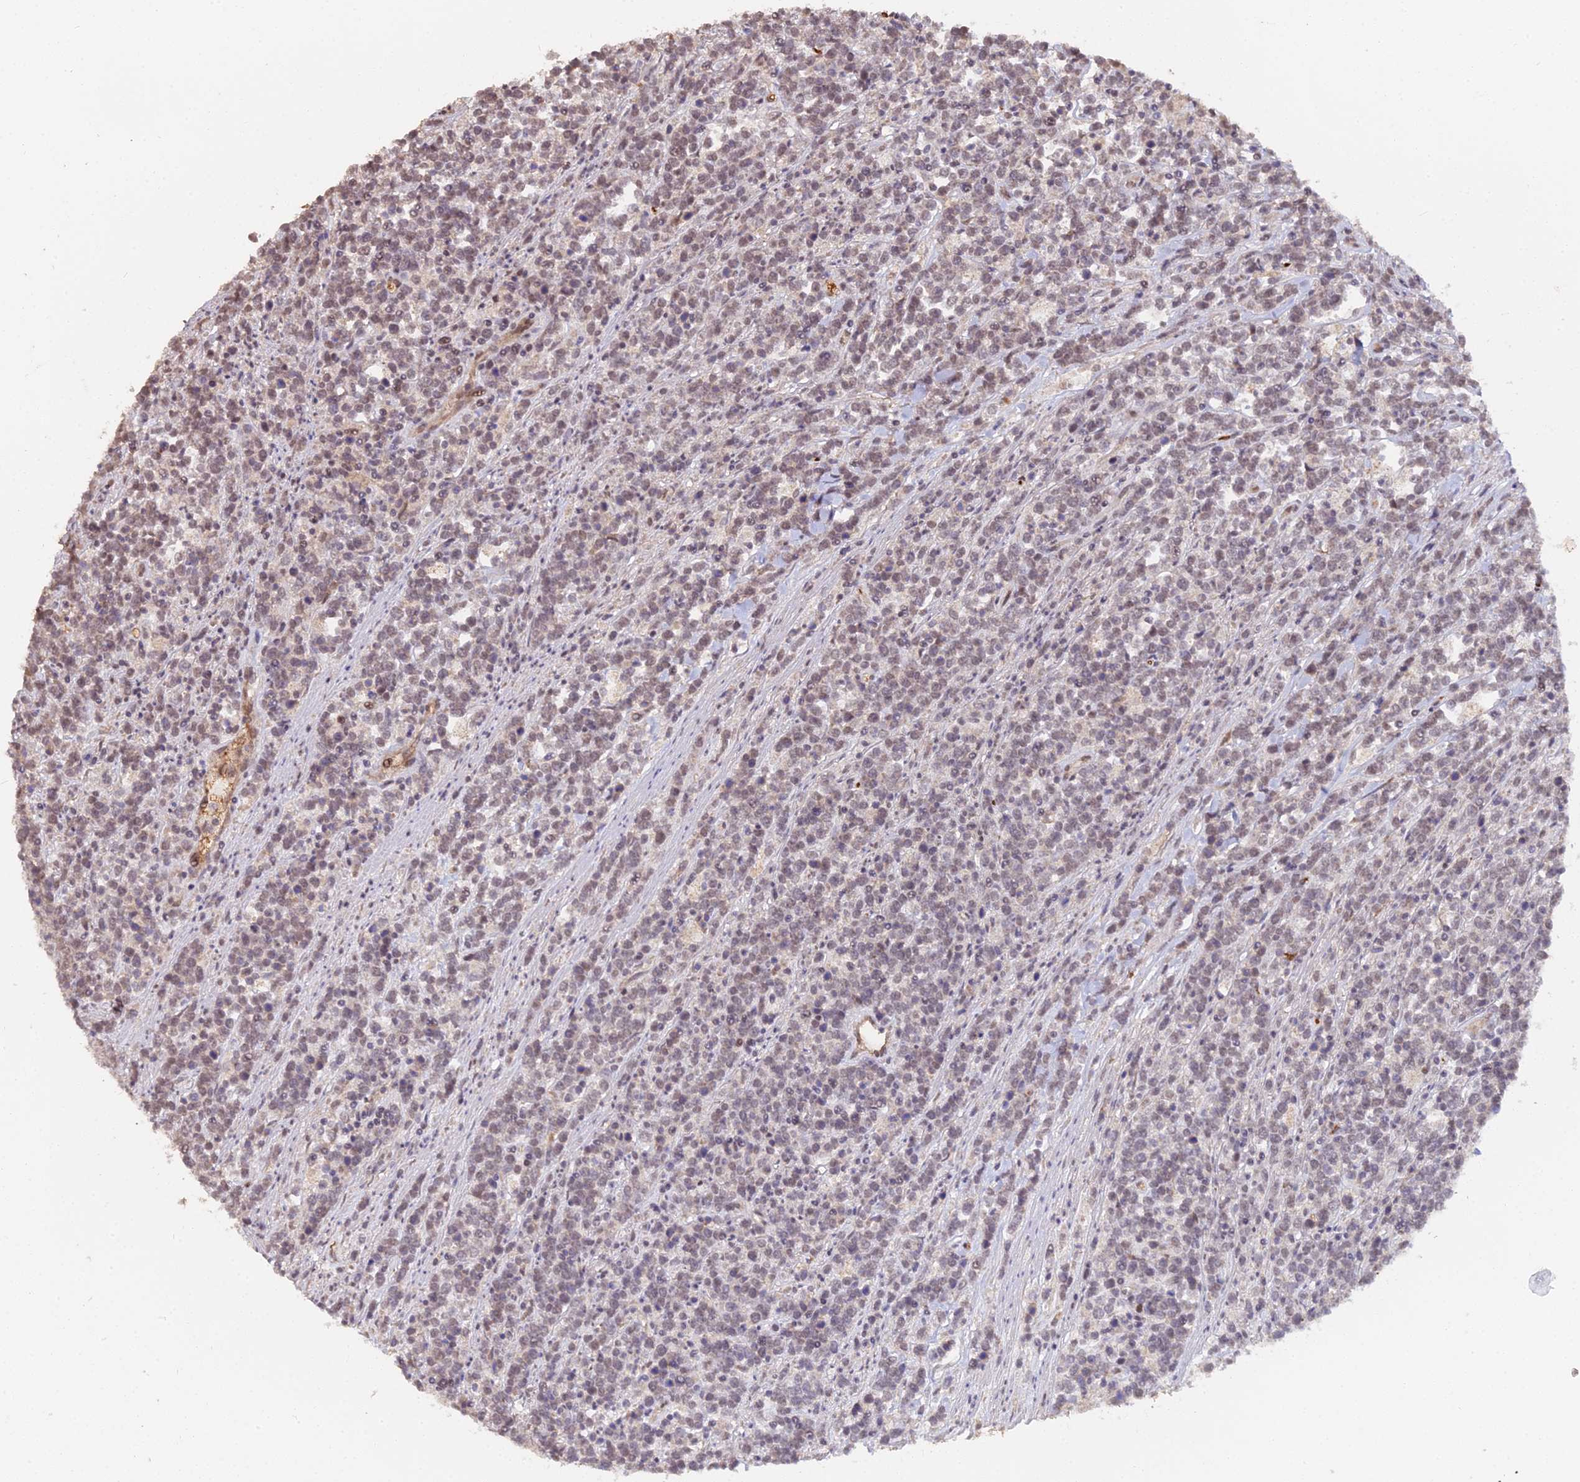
{"staining": {"intensity": "weak", "quantity": "25%-75%", "location": "nuclear"}, "tissue": "lymphoma", "cell_type": "Tumor cells", "image_type": "cancer", "snomed": [{"axis": "morphology", "description": "Malignant lymphoma, non-Hodgkin's type, High grade"}, {"axis": "topography", "description": "Small intestine"}], "caption": "Immunohistochemistry (DAB) staining of malignant lymphoma, non-Hodgkin's type (high-grade) displays weak nuclear protein expression in about 25%-75% of tumor cells.", "gene": "ZDBF2", "patient": {"sex": "male", "age": 8}}